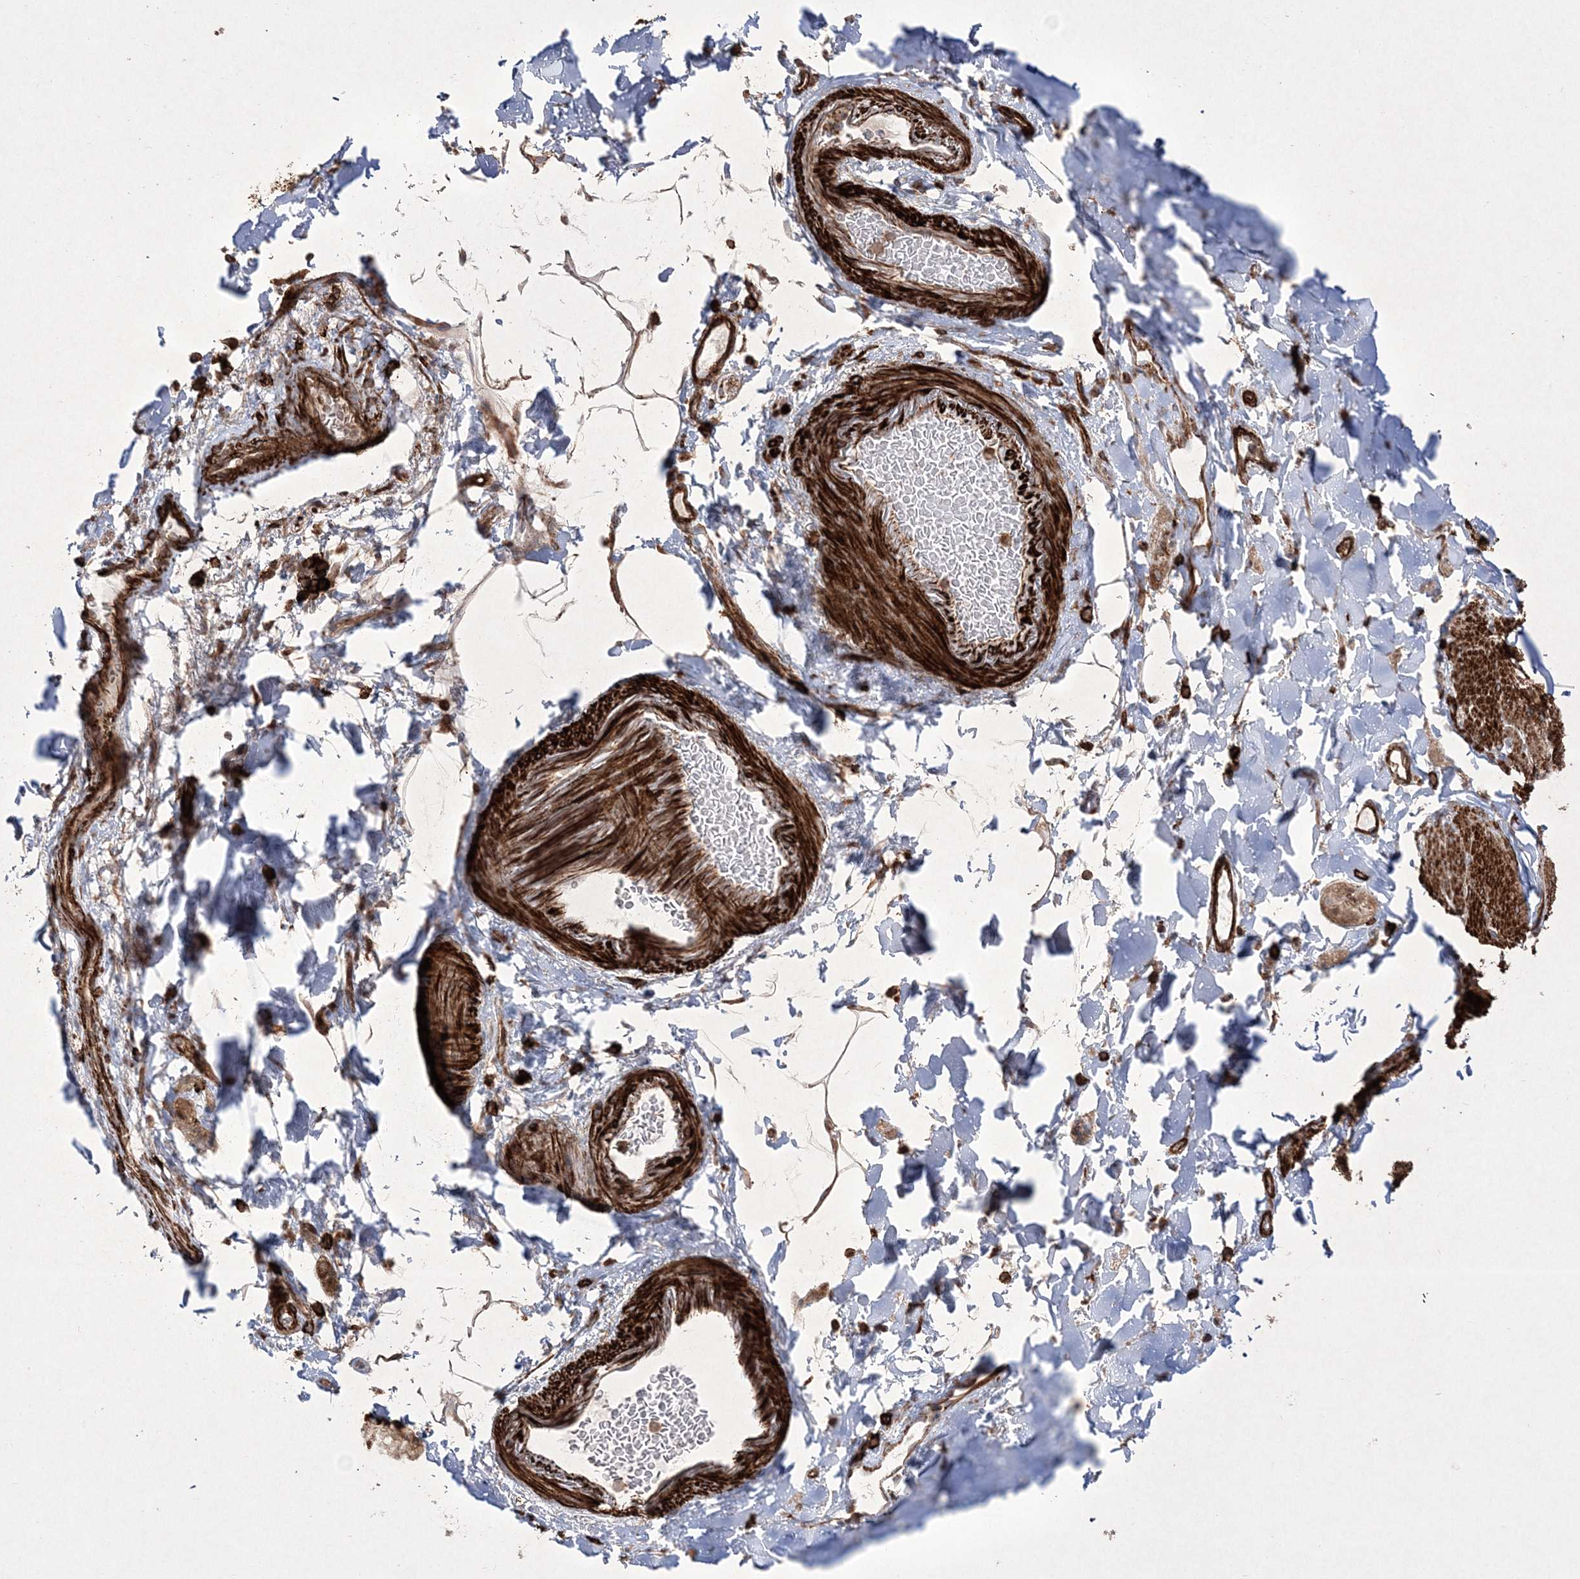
{"staining": {"intensity": "strong", "quantity": ">75%", "location": "cytoplasmic/membranous"}, "tissue": "smooth muscle", "cell_type": "Smooth muscle cells", "image_type": "normal", "snomed": [{"axis": "morphology", "description": "Normal tissue, NOS"}, {"axis": "topography", "description": "Smooth muscle"}, {"axis": "topography", "description": "Small intestine"}], "caption": "The image exhibits staining of normal smooth muscle, revealing strong cytoplasmic/membranous protein expression (brown color) within smooth muscle cells.", "gene": "RICTOR", "patient": {"sex": "female", "age": 84}}